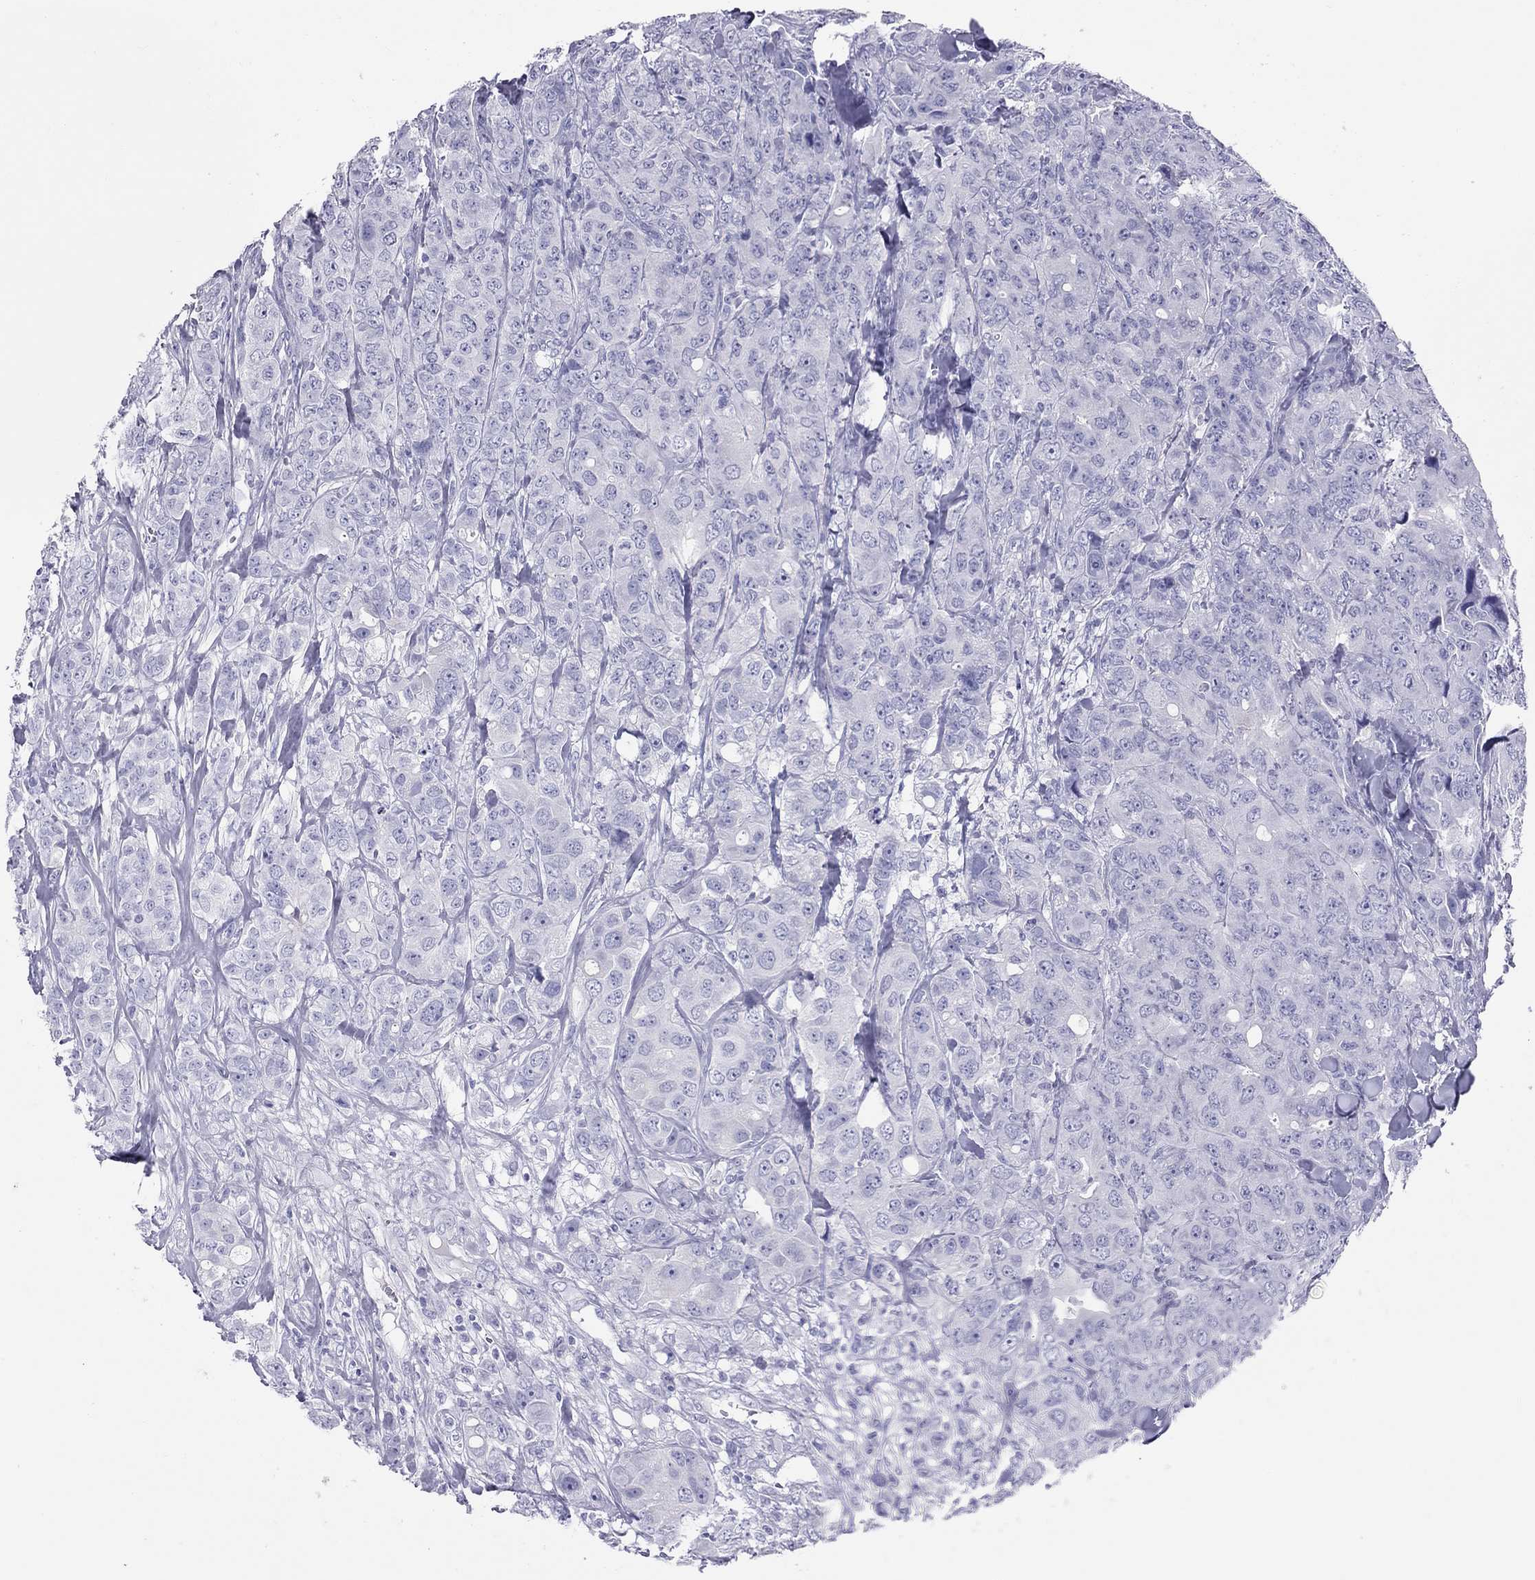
{"staining": {"intensity": "negative", "quantity": "none", "location": "none"}, "tissue": "breast cancer", "cell_type": "Tumor cells", "image_type": "cancer", "snomed": [{"axis": "morphology", "description": "Duct carcinoma"}, {"axis": "topography", "description": "Breast"}], "caption": "Immunohistochemistry (IHC) histopathology image of human breast cancer stained for a protein (brown), which exhibits no staining in tumor cells.", "gene": "PSMB11", "patient": {"sex": "female", "age": 43}}